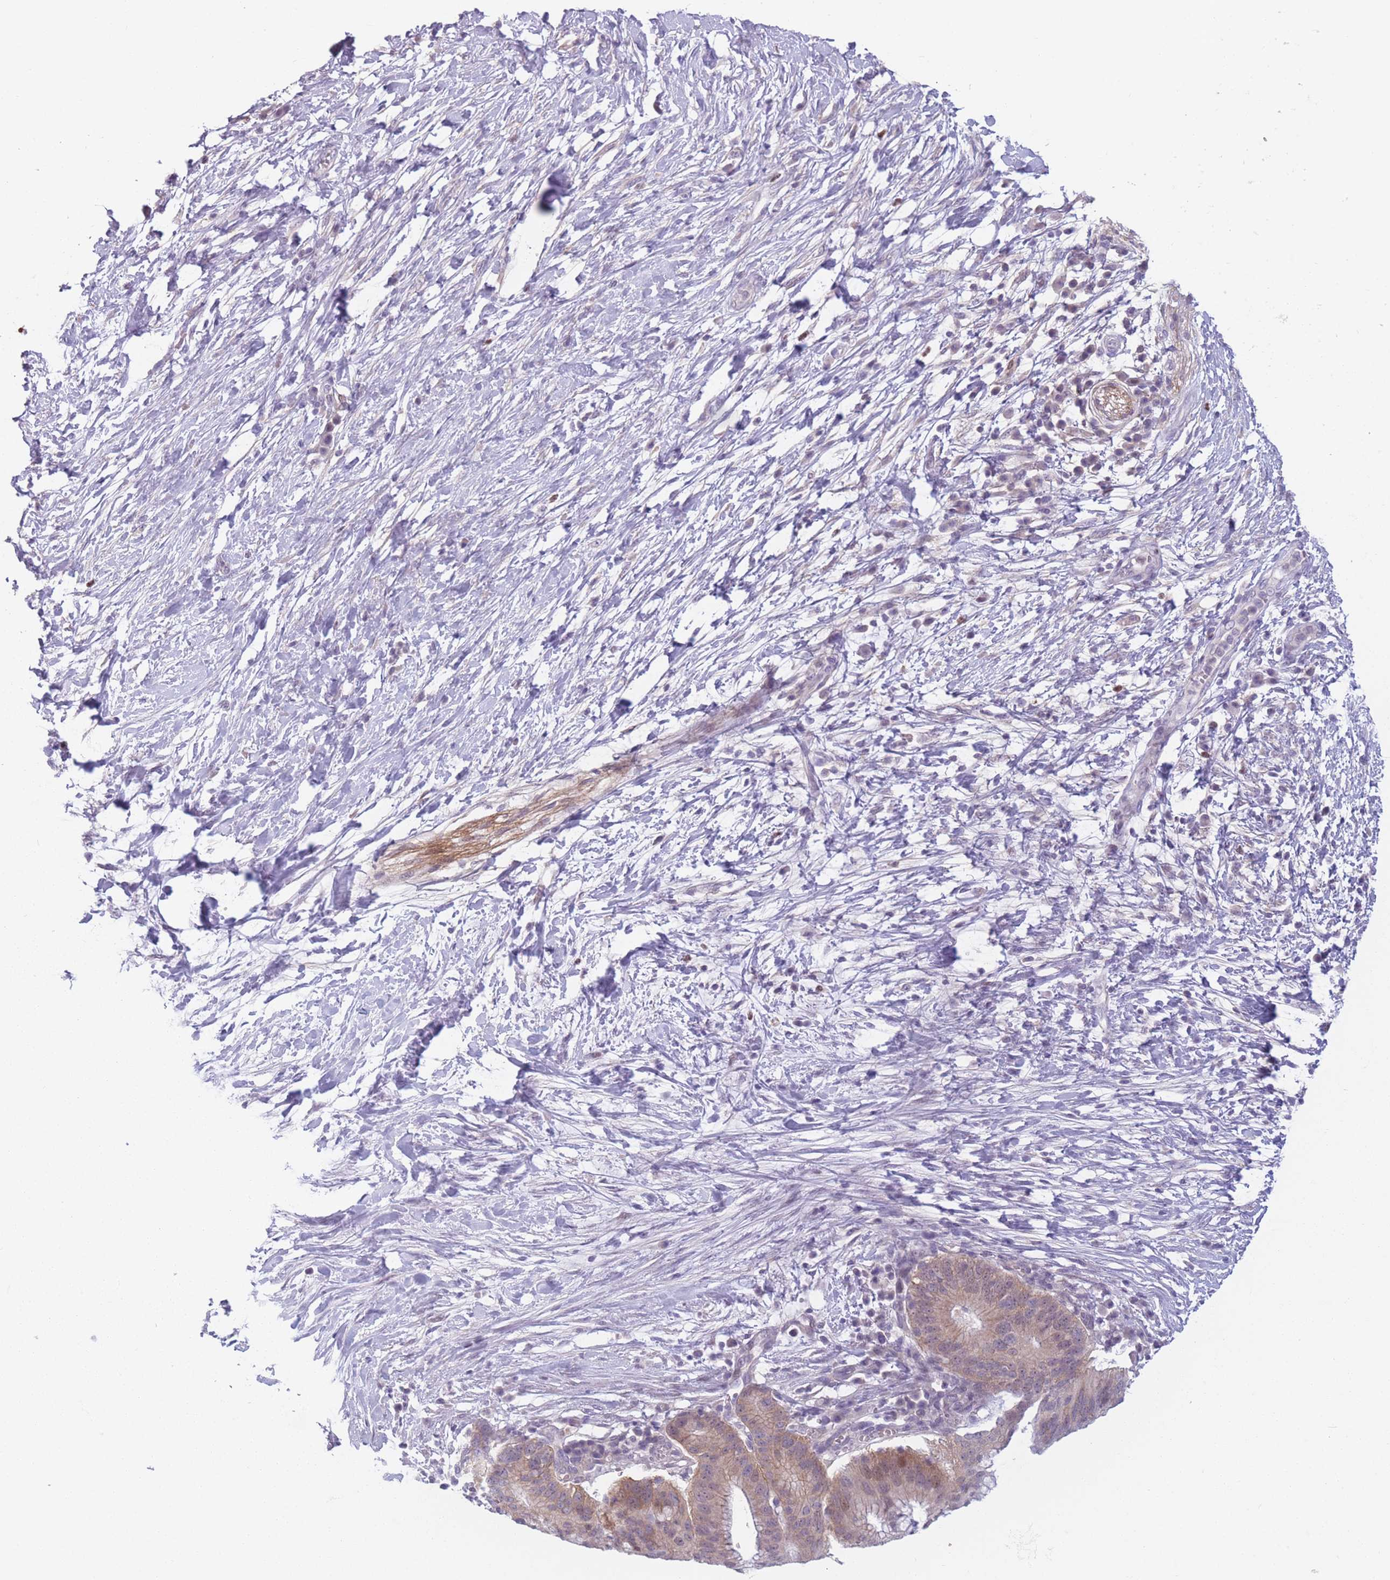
{"staining": {"intensity": "weak", "quantity": ">75%", "location": "cytoplasmic/membranous"}, "tissue": "pancreatic cancer", "cell_type": "Tumor cells", "image_type": "cancer", "snomed": [{"axis": "morphology", "description": "Adenocarcinoma, NOS"}, {"axis": "topography", "description": "Pancreas"}], "caption": "Protein staining exhibits weak cytoplasmic/membranous staining in approximately >75% of tumor cells in pancreatic adenocarcinoma.", "gene": "ZNF439", "patient": {"sex": "male", "age": 68}}